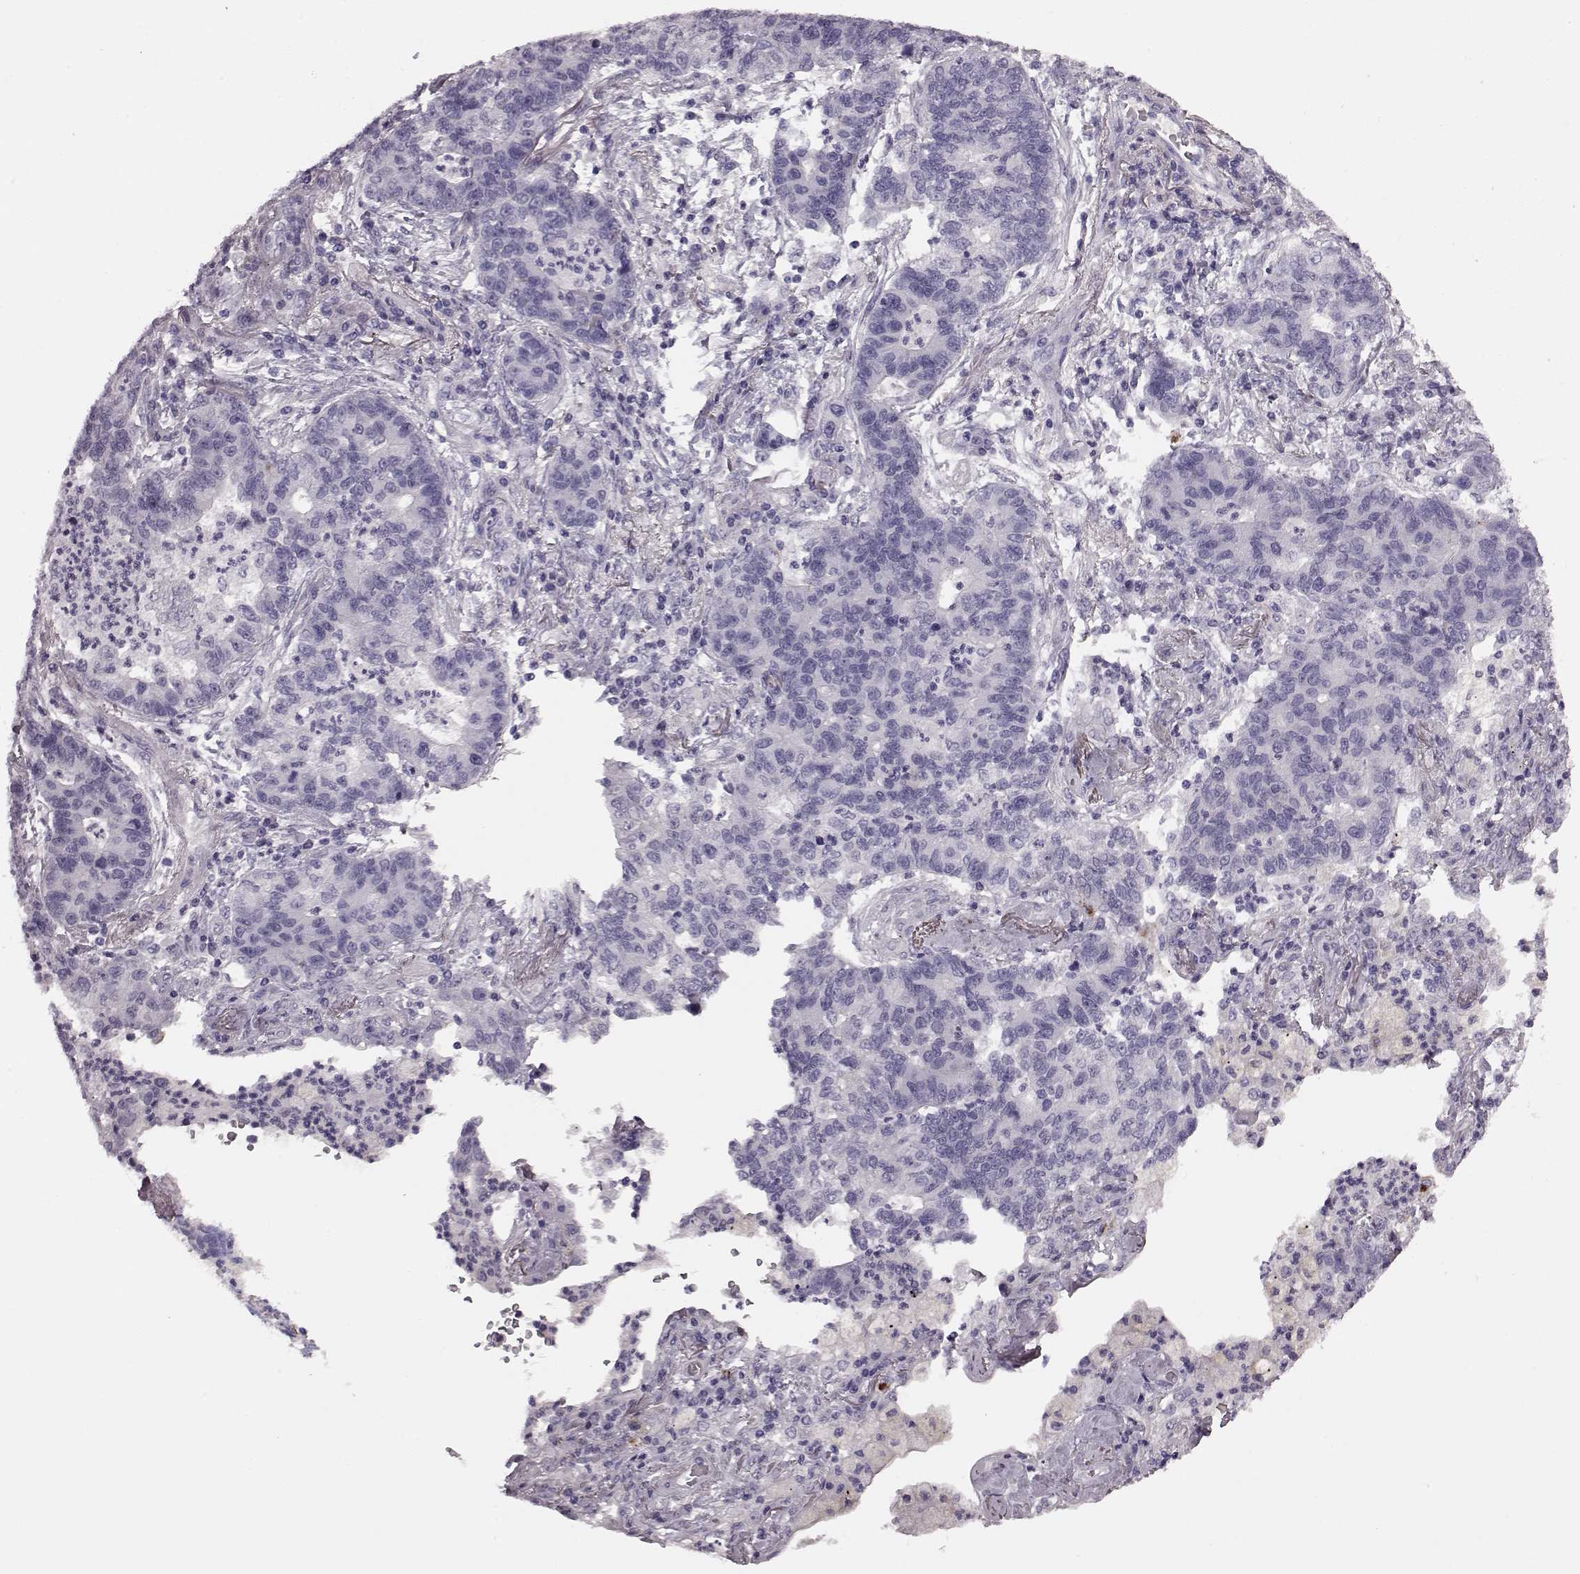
{"staining": {"intensity": "negative", "quantity": "none", "location": "none"}, "tissue": "lung cancer", "cell_type": "Tumor cells", "image_type": "cancer", "snomed": [{"axis": "morphology", "description": "Adenocarcinoma, NOS"}, {"axis": "topography", "description": "Lung"}], "caption": "High power microscopy image of an IHC image of lung cancer (adenocarcinoma), revealing no significant positivity in tumor cells.", "gene": "SNTG1", "patient": {"sex": "female", "age": 57}}